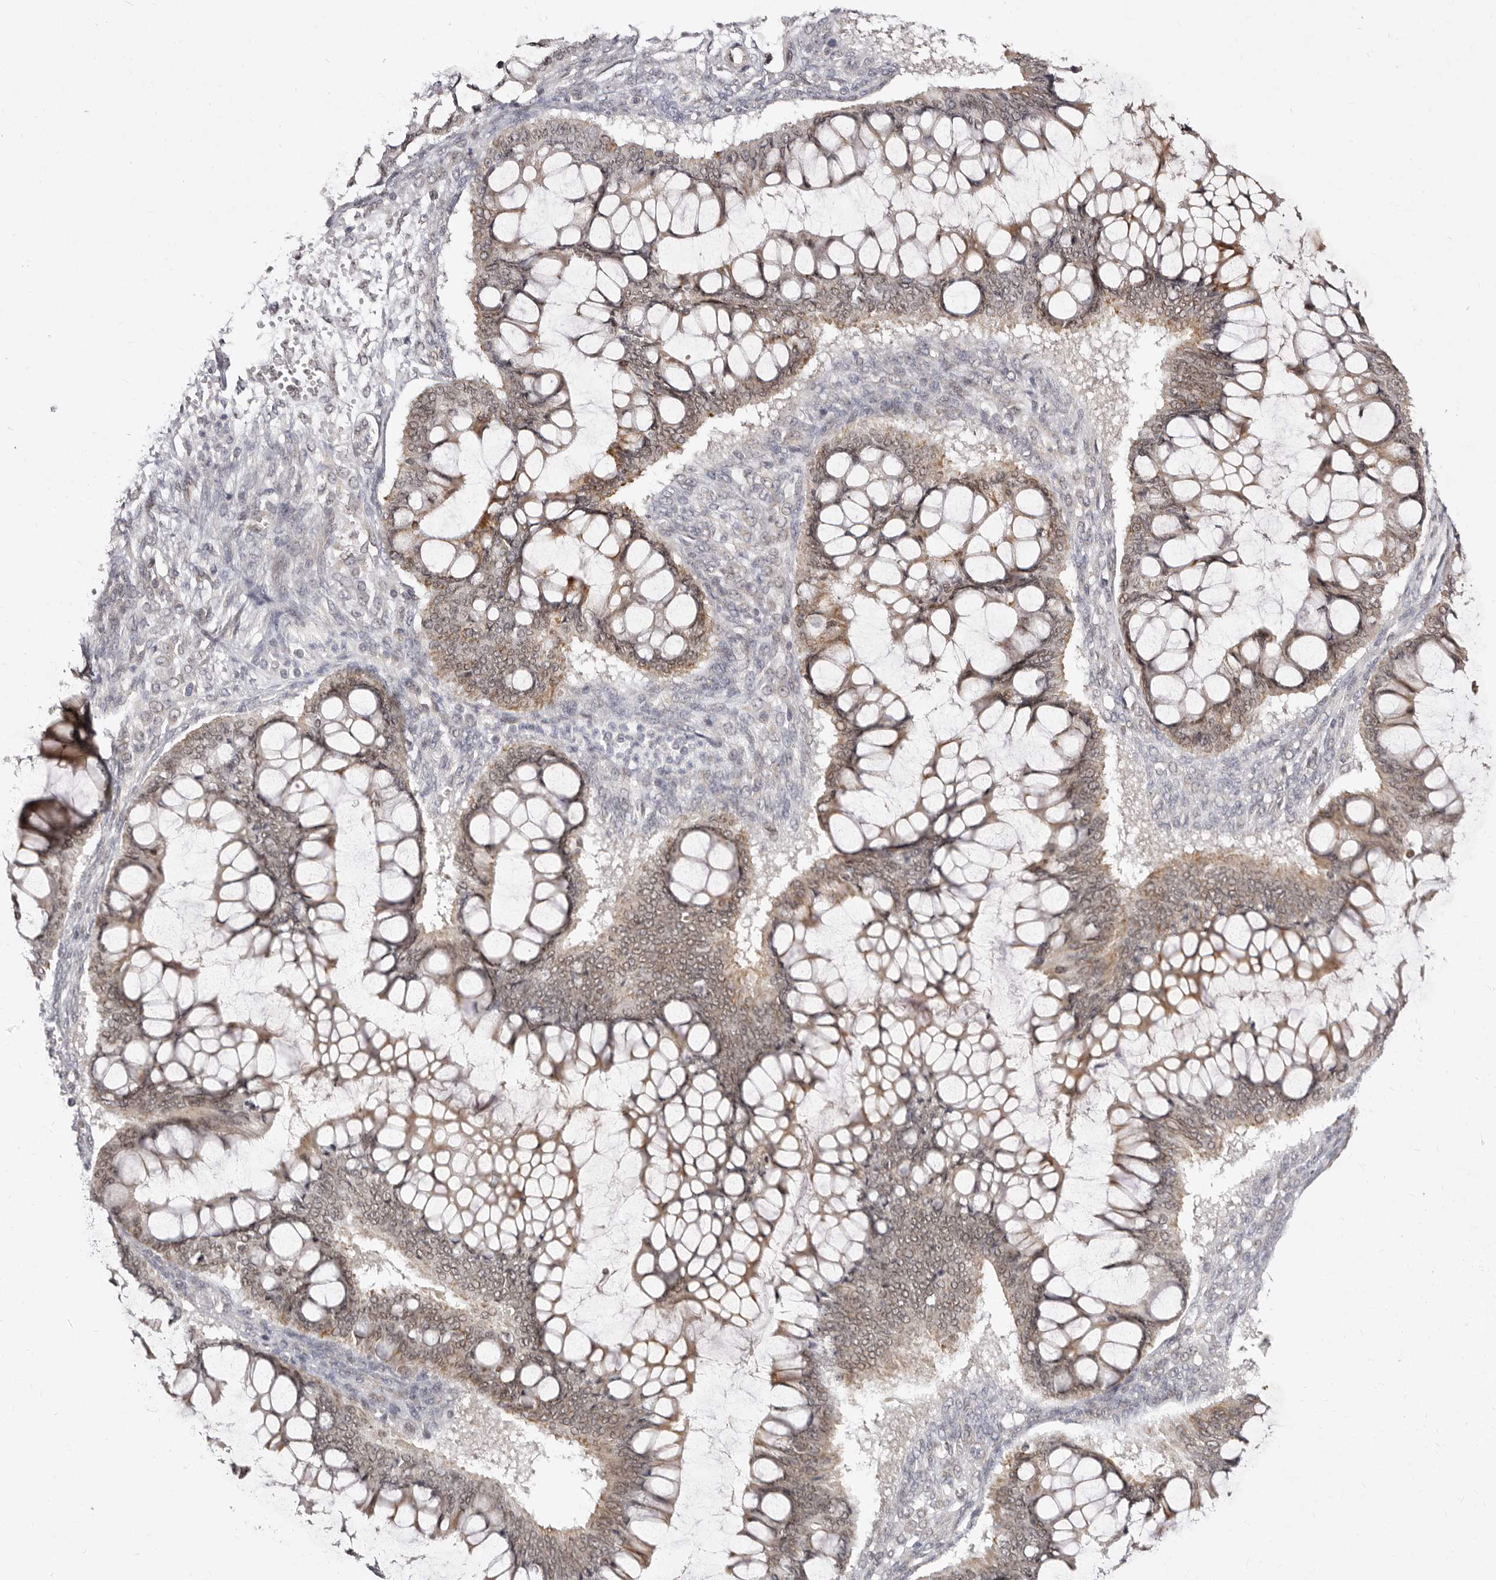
{"staining": {"intensity": "moderate", "quantity": "25%-75%", "location": "cytoplasmic/membranous,nuclear"}, "tissue": "ovarian cancer", "cell_type": "Tumor cells", "image_type": "cancer", "snomed": [{"axis": "morphology", "description": "Cystadenocarcinoma, mucinous, NOS"}, {"axis": "topography", "description": "Ovary"}], "caption": "The image displays immunohistochemical staining of ovarian cancer (mucinous cystadenocarcinoma). There is moderate cytoplasmic/membranous and nuclear expression is appreciated in approximately 25%-75% of tumor cells.", "gene": "LCORL", "patient": {"sex": "female", "age": 73}}